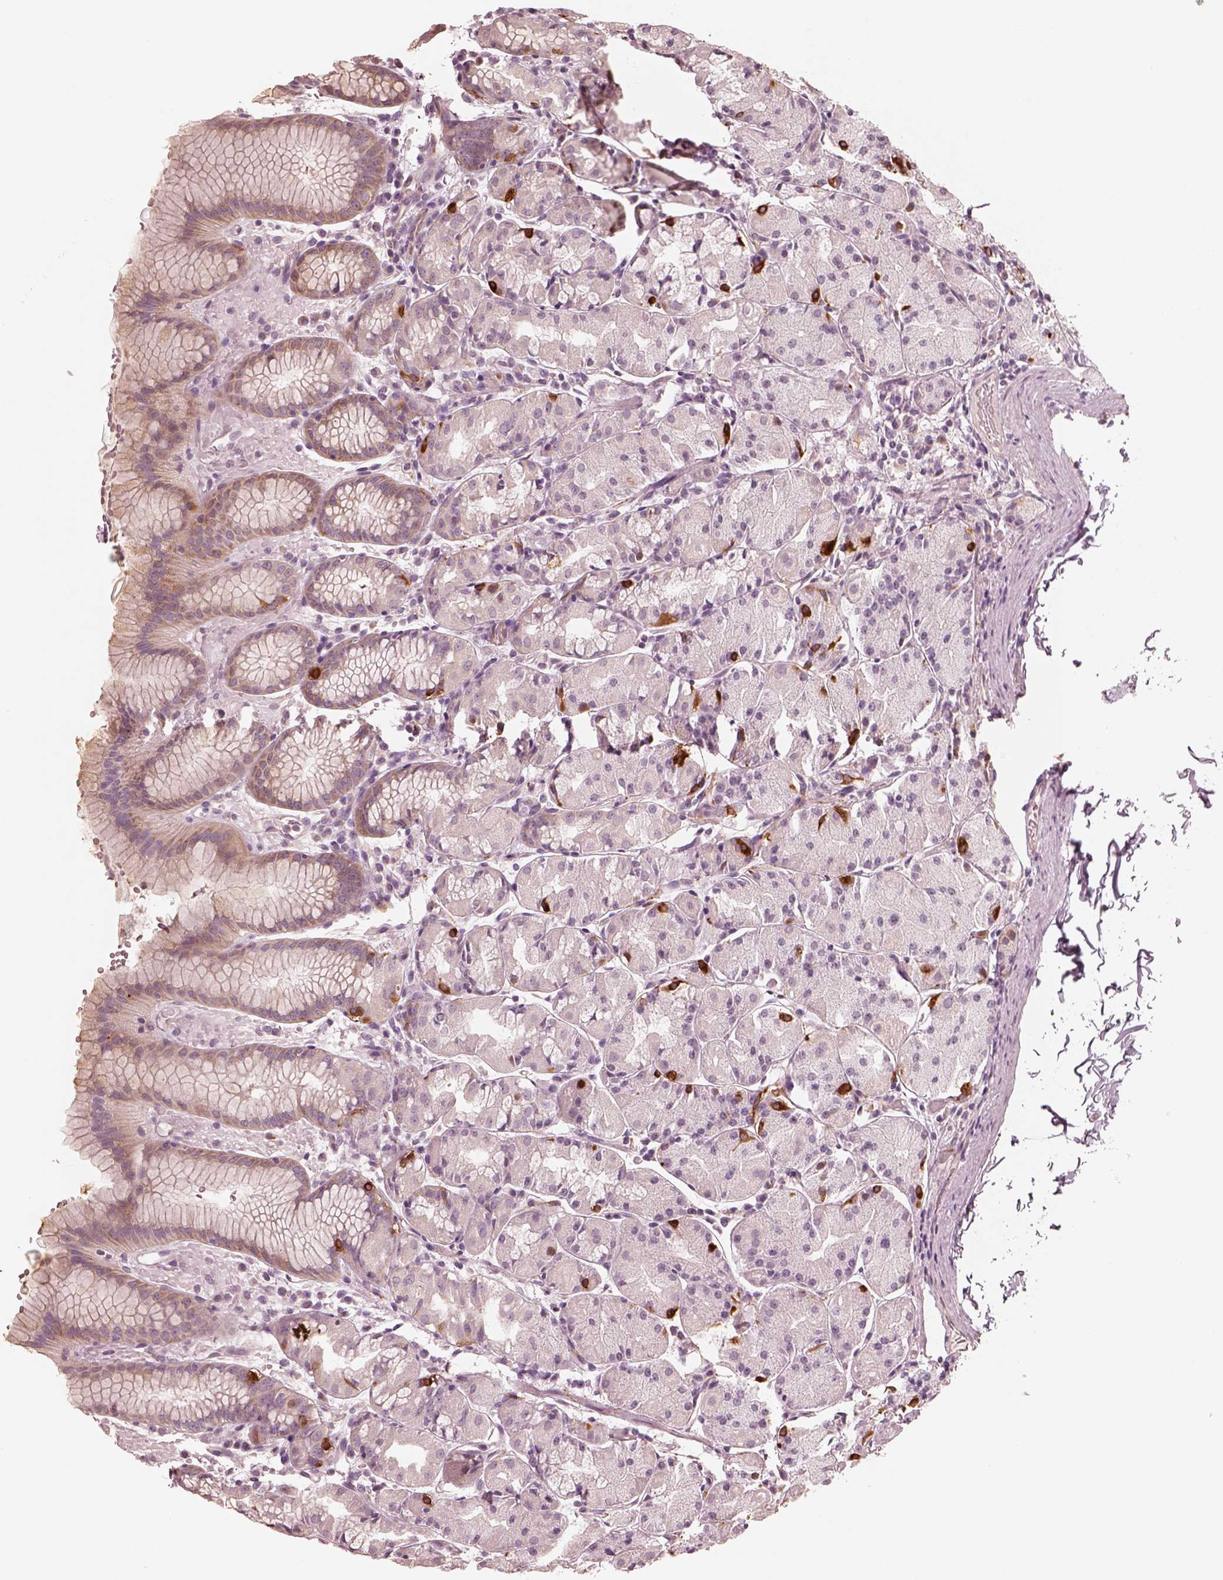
{"staining": {"intensity": "strong", "quantity": "<25%", "location": "cytoplasmic/membranous"}, "tissue": "stomach", "cell_type": "Glandular cells", "image_type": "normal", "snomed": [{"axis": "morphology", "description": "Normal tissue, NOS"}, {"axis": "topography", "description": "Stomach, upper"}], "caption": "Normal stomach was stained to show a protein in brown. There is medium levels of strong cytoplasmic/membranous positivity in approximately <25% of glandular cells. (IHC, brightfield microscopy, high magnification).", "gene": "RAB3C", "patient": {"sex": "male", "age": 47}}